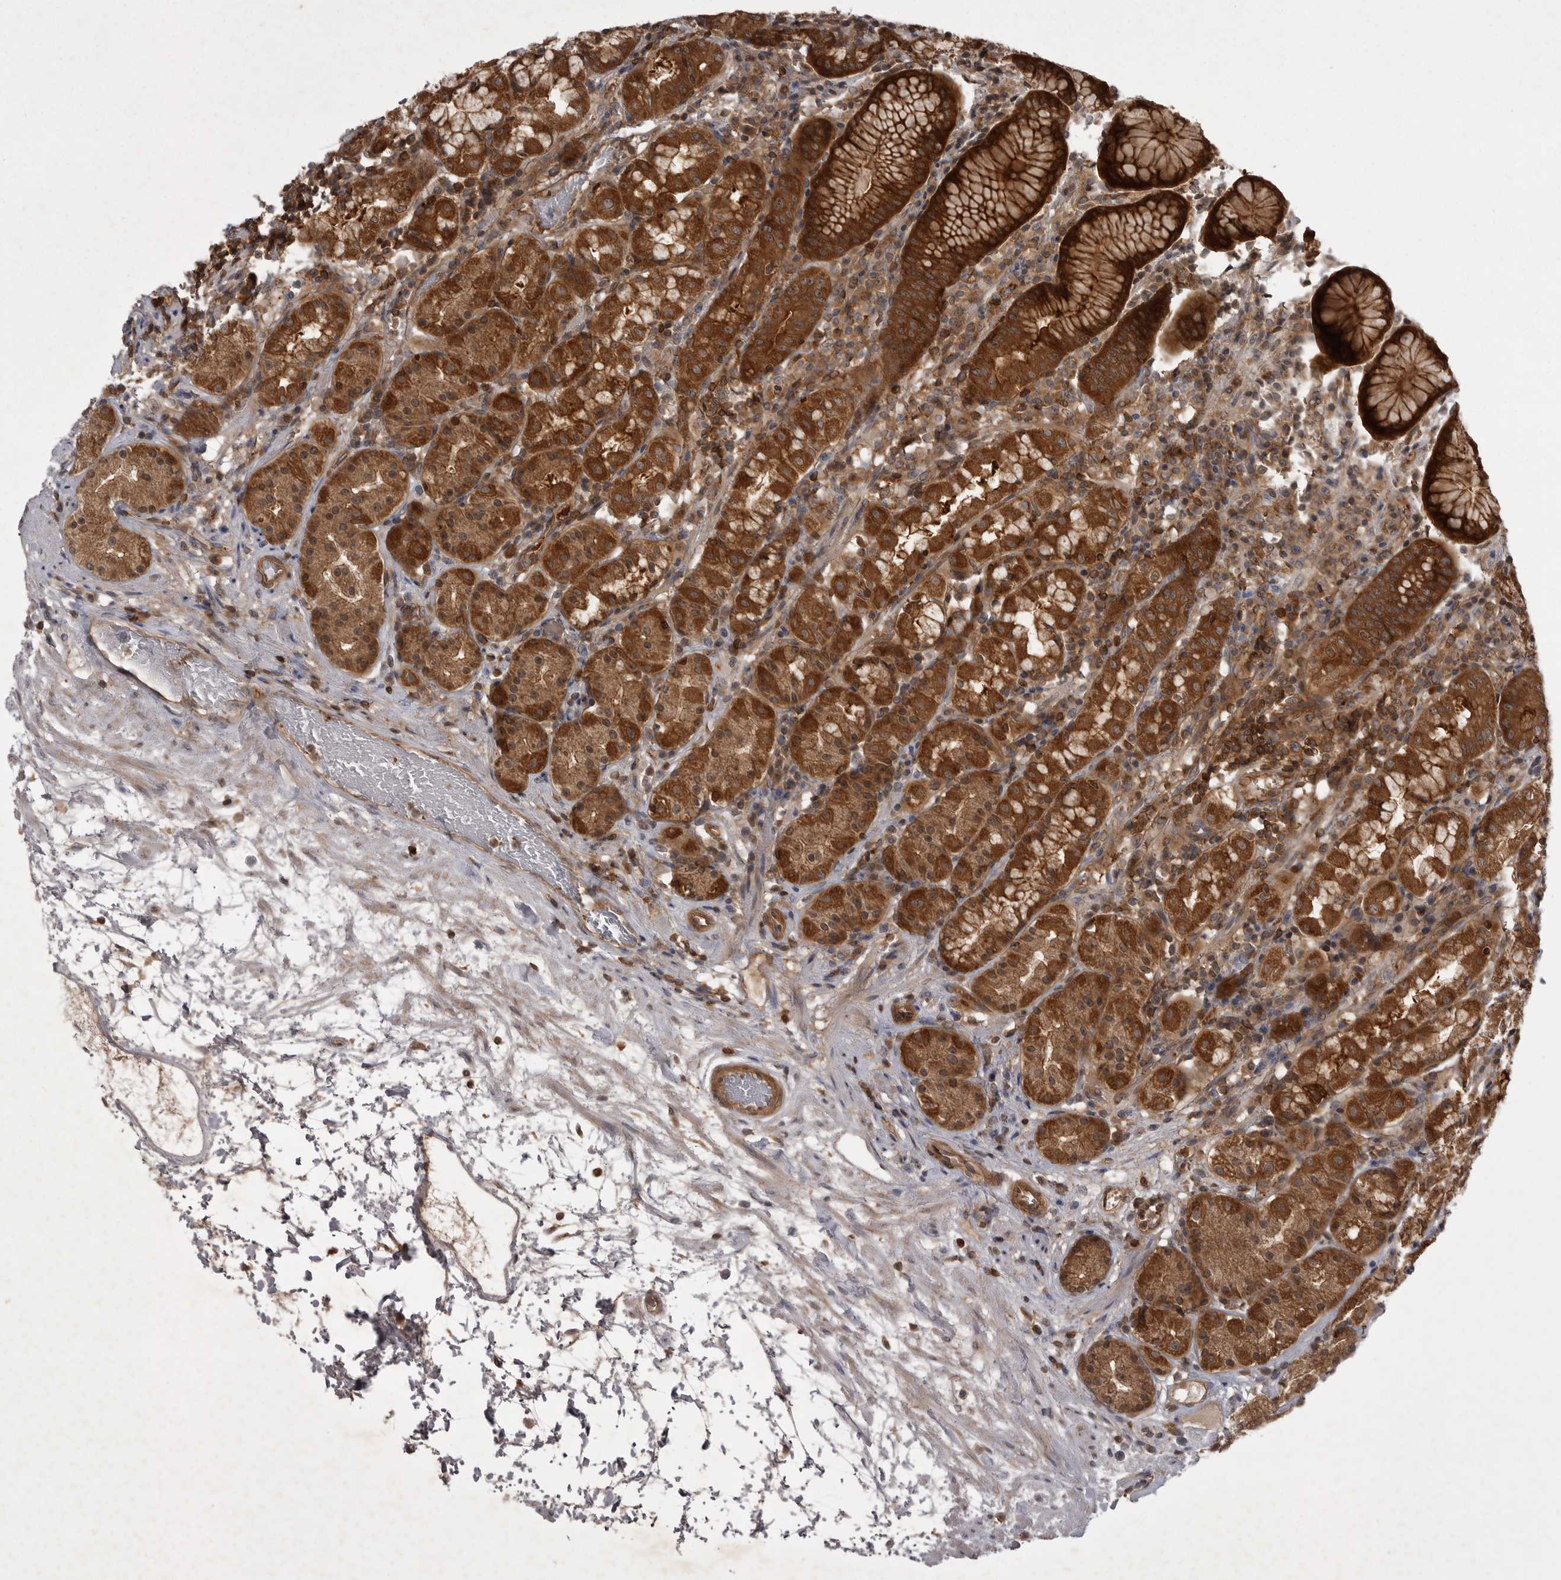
{"staining": {"intensity": "strong", "quantity": ">75%", "location": "cytoplasmic/membranous"}, "tissue": "stomach", "cell_type": "Glandular cells", "image_type": "normal", "snomed": [{"axis": "morphology", "description": "Normal tissue, NOS"}, {"axis": "topography", "description": "Stomach, lower"}], "caption": "Immunohistochemical staining of benign human stomach shows >75% levels of strong cytoplasmic/membranous protein expression in about >75% of glandular cells.", "gene": "STK24", "patient": {"sex": "female", "age": 56}}